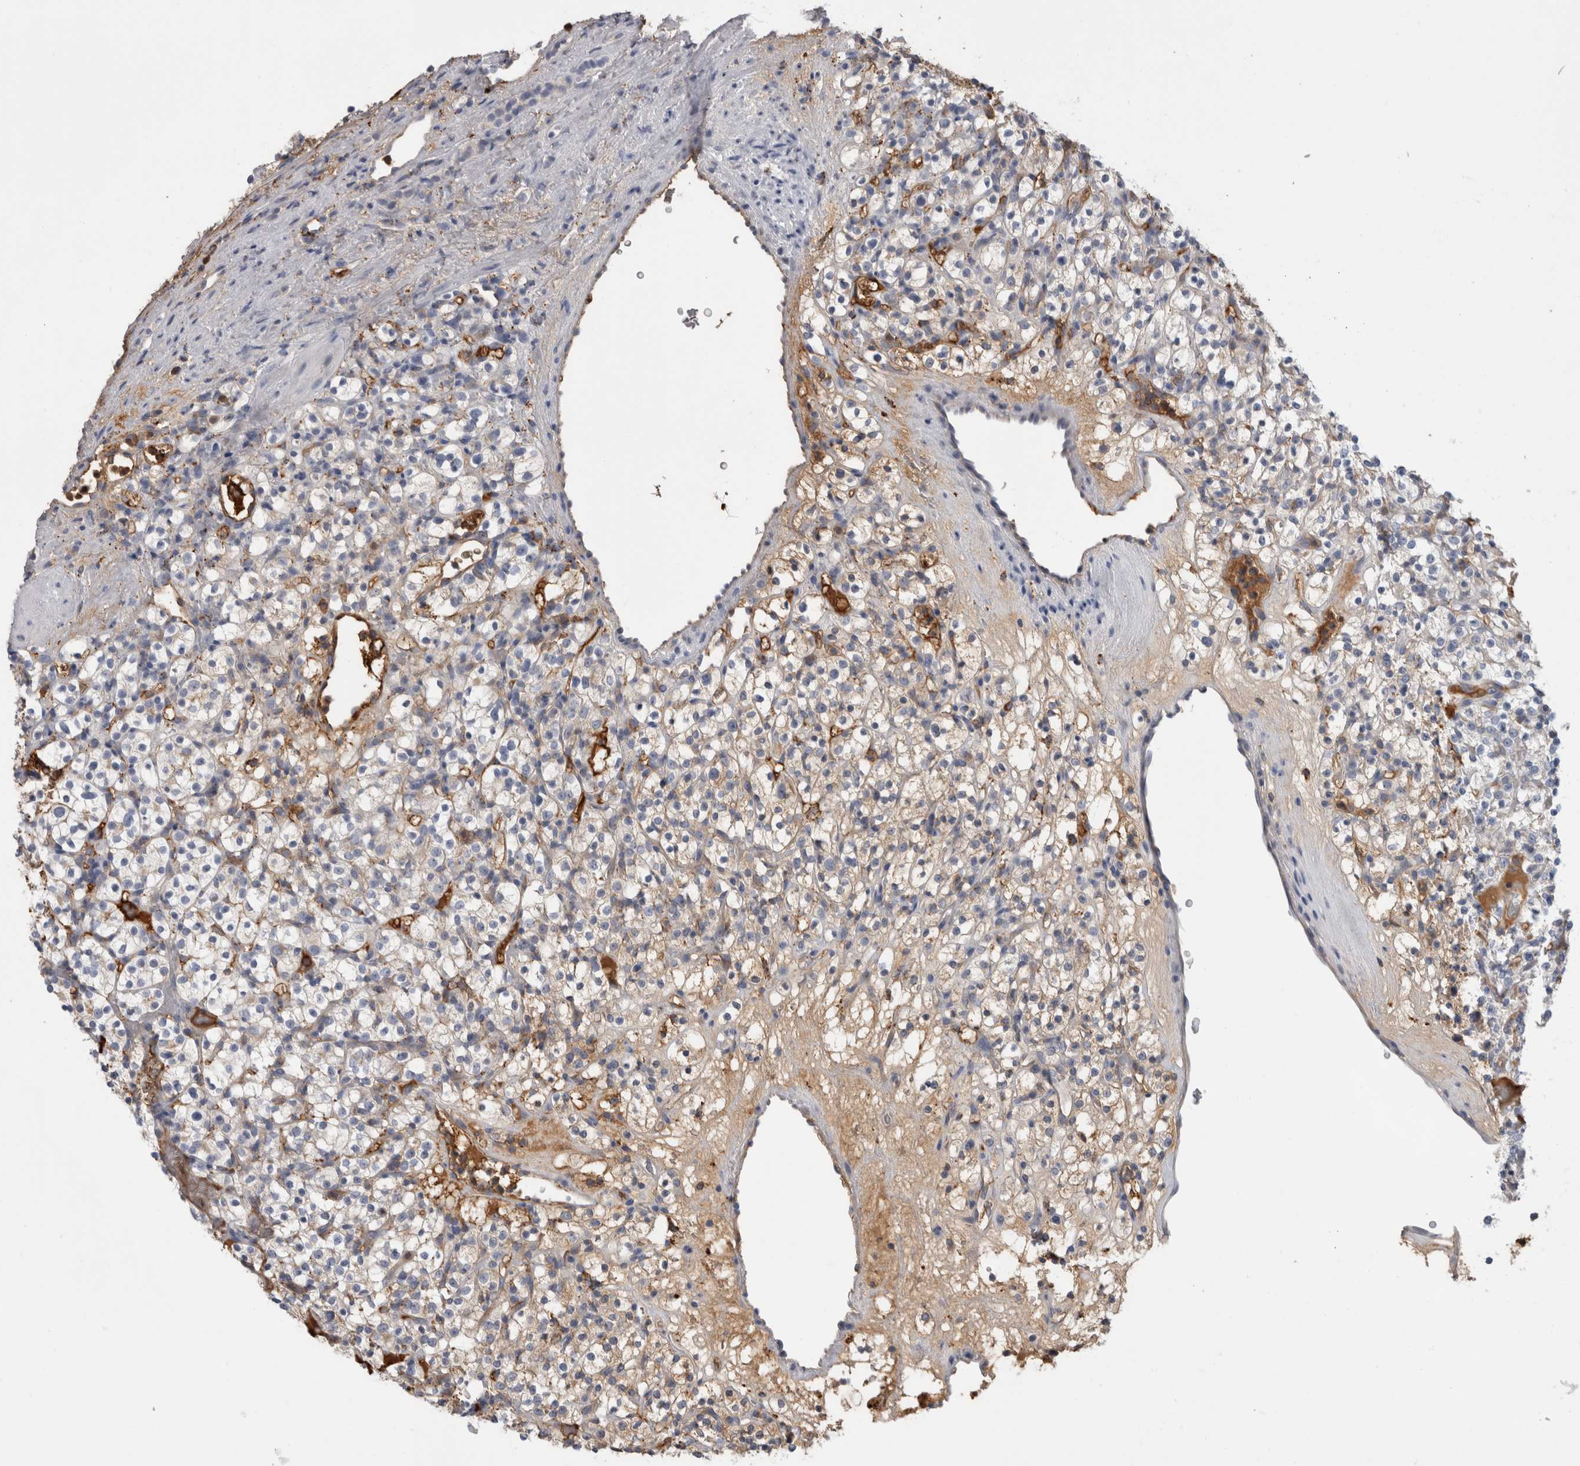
{"staining": {"intensity": "weak", "quantity": "<25%", "location": "cytoplasmic/membranous"}, "tissue": "renal cancer", "cell_type": "Tumor cells", "image_type": "cancer", "snomed": [{"axis": "morphology", "description": "Normal tissue, NOS"}, {"axis": "morphology", "description": "Adenocarcinoma, NOS"}, {"axis": "topography", "description": "Kidney"}], "caption": "This image is of renal cancer stained with immunohistochemistry to label a protein in brown with the nuclei are counter-stained blue. There is no staining in tumor cells. Brightfield microscopy of immunohistochemistry (IHC) stained with DAB (3,3'-diaminobenzidine) (brown) and hematoxylin (blue), captured at high magnification.", "gene": "TBCE", "patient": {"sex": "female", "age": 72}}